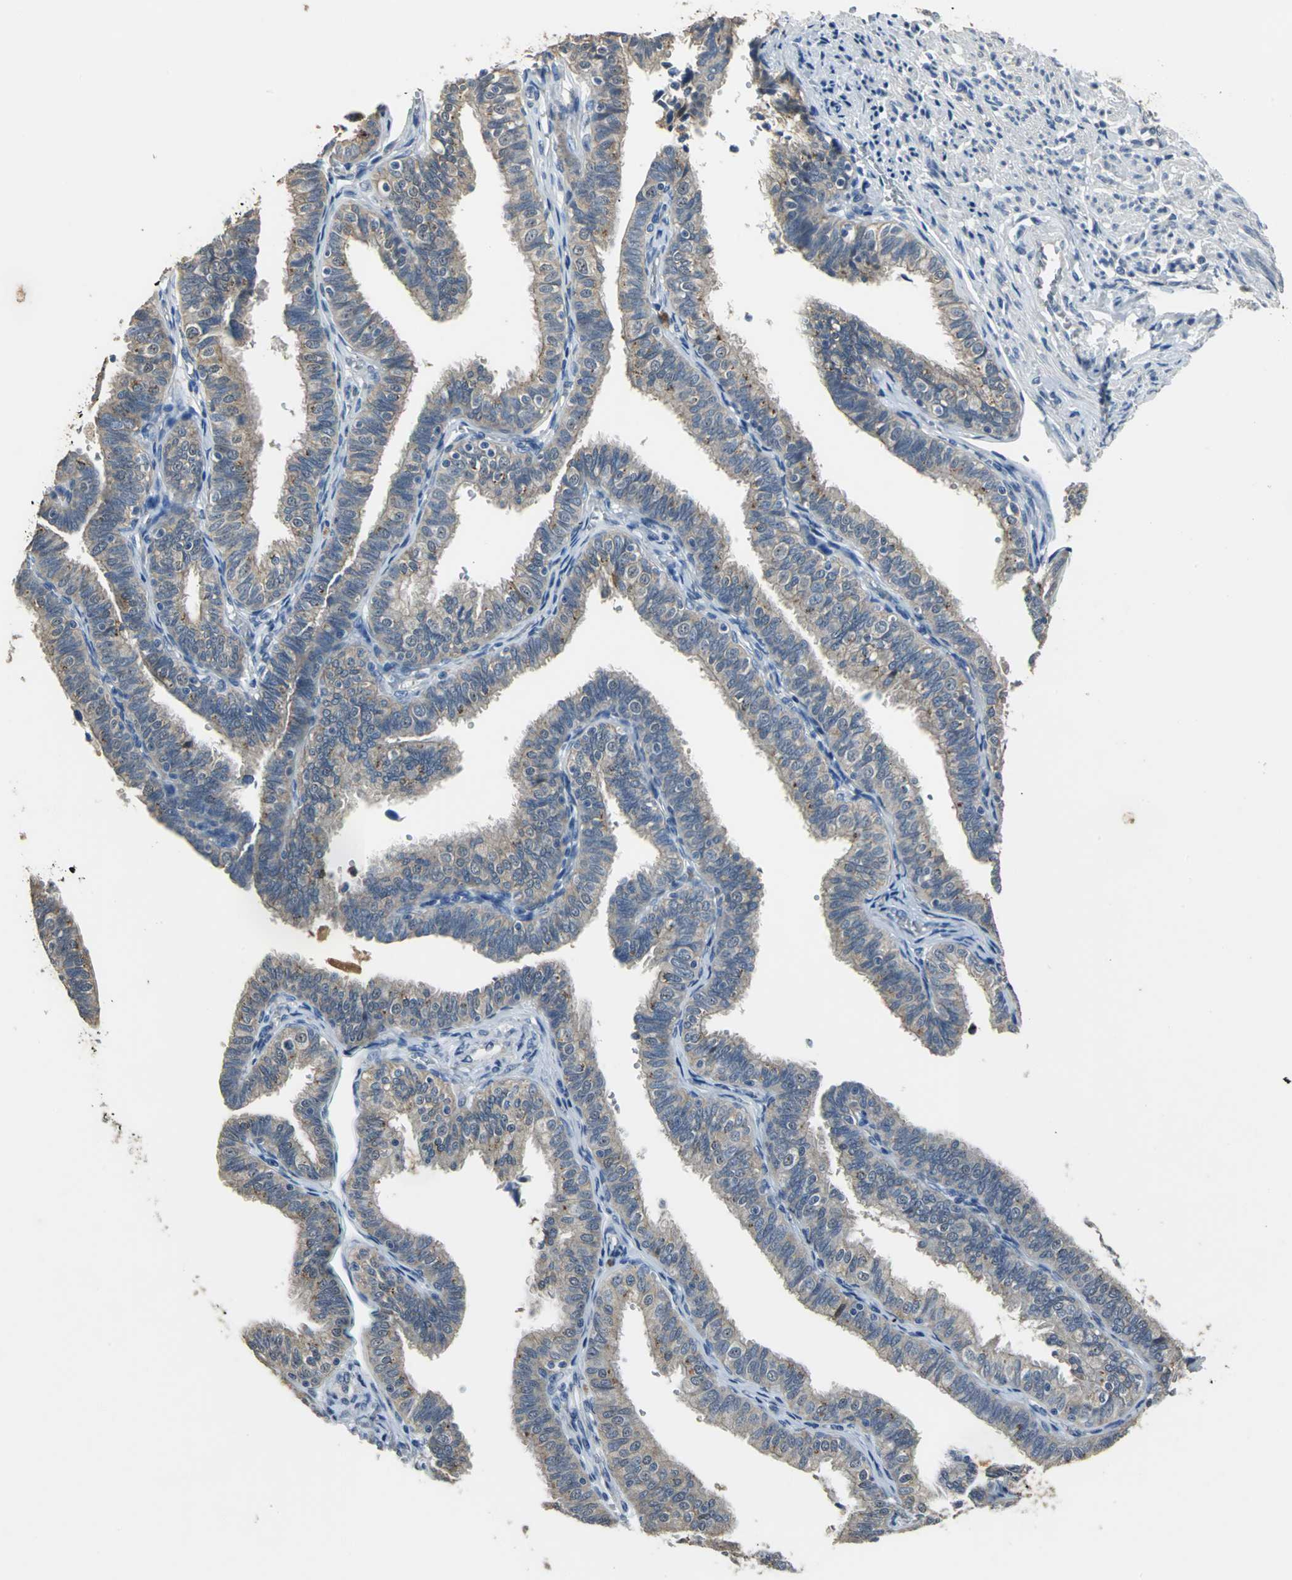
{"staining": {"intensity": "weak", "quantity": ">75%", "location": "cytoplasmic/membranous"}, "tissue": "fallopian tube", "cell_type": "Glandular cells", "image_type": "normal", "snomed": [{"axis": "morphology", "description": "Normal tissue, NOS"}, {"axis": "topography", "description": "Fallopian tube"}], "caption": "Unremarkable fallopian tube exhibits weak cytoplasmic/membranous staining in about >75% of glandular cells, visualized by immunohistochemistry. (brown staining indicates protein expression, while blue staining denotes nuclei).", "gene": "OCLN", "patient": {"sex": "female", "age": 46}}